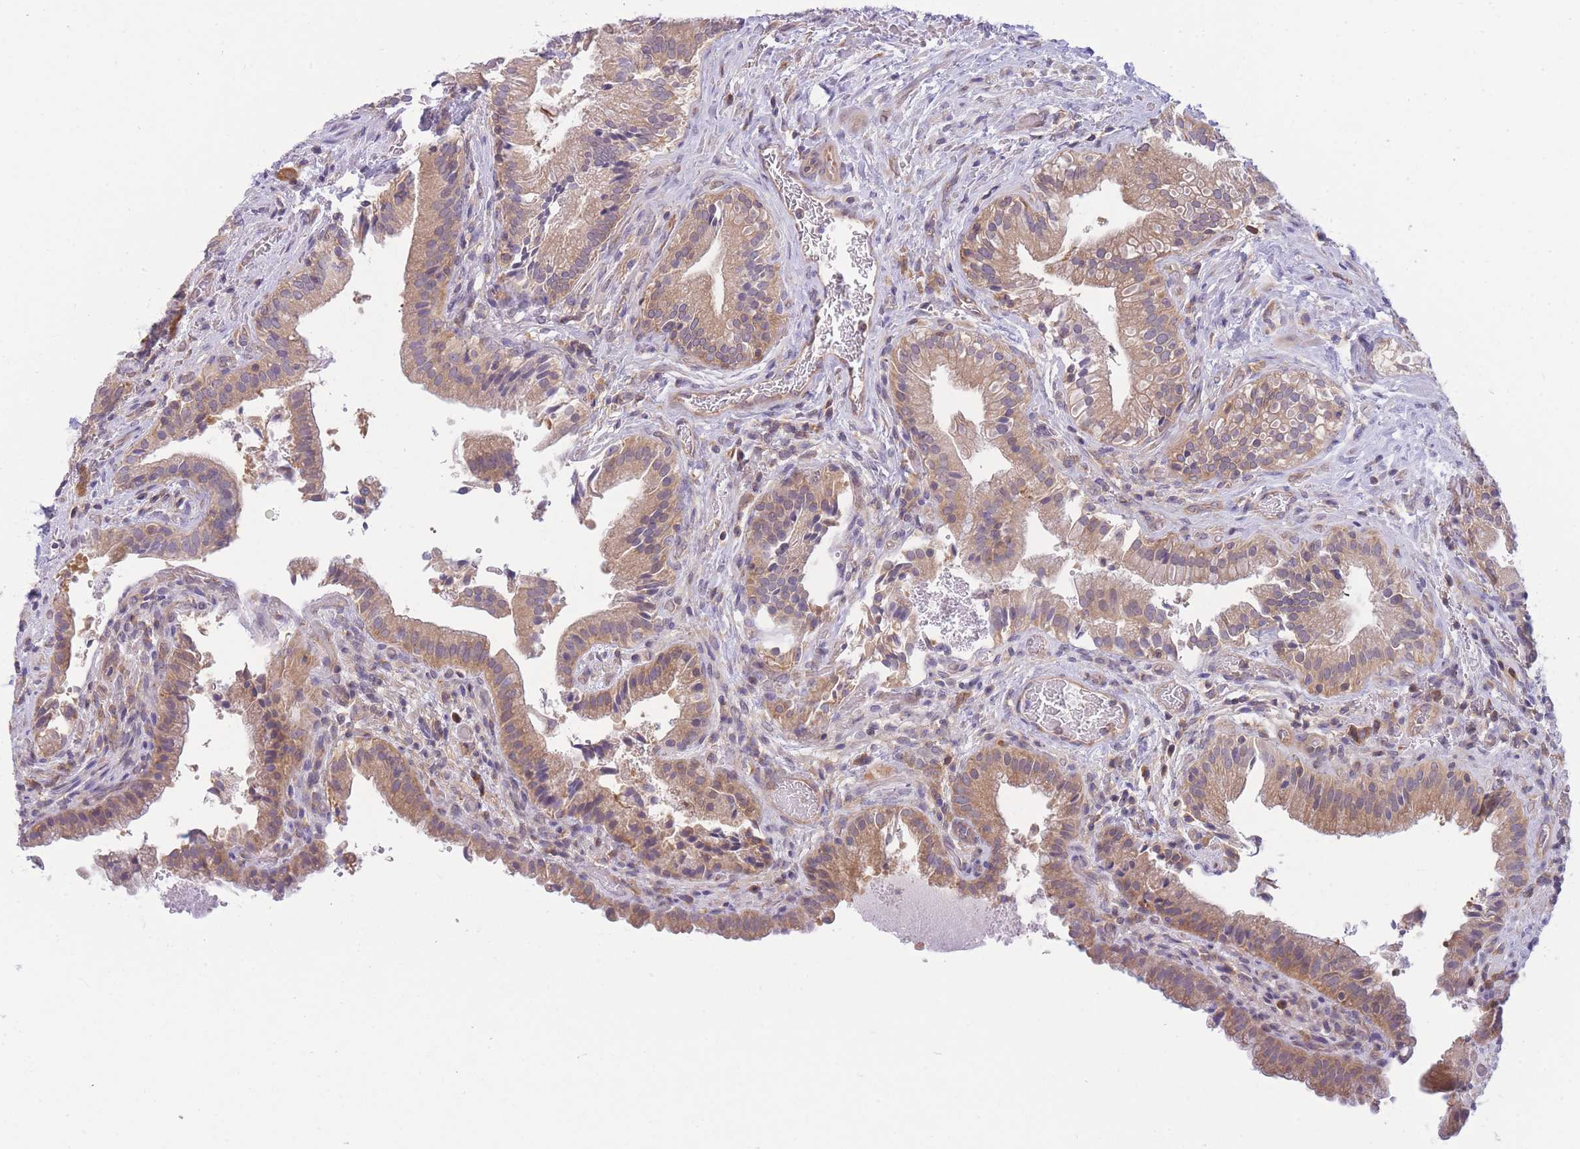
{"staining": {"intensity": "moderate", "quantity": ">75%", "location": "cytoplasmic/membranous"}, "tissue": "gallbladder", "cell_type": "Glandular cells", "image_type": "normal", "snomed": [{"axis": "morphology", "description": "Normal tissue, NOS"}, {"axis": "topography", "description": "Gallbladder"}], "caption": "A brown stain labels moderate cytoplasmic/membranous staining of a protein in glandular cells of unremarkable human gallbladder. The protein of interest is shown in brown color, while the nuclei are stained blue.", "gene": "PFDN6", "patient": {"sex": "male", "age": 24}}